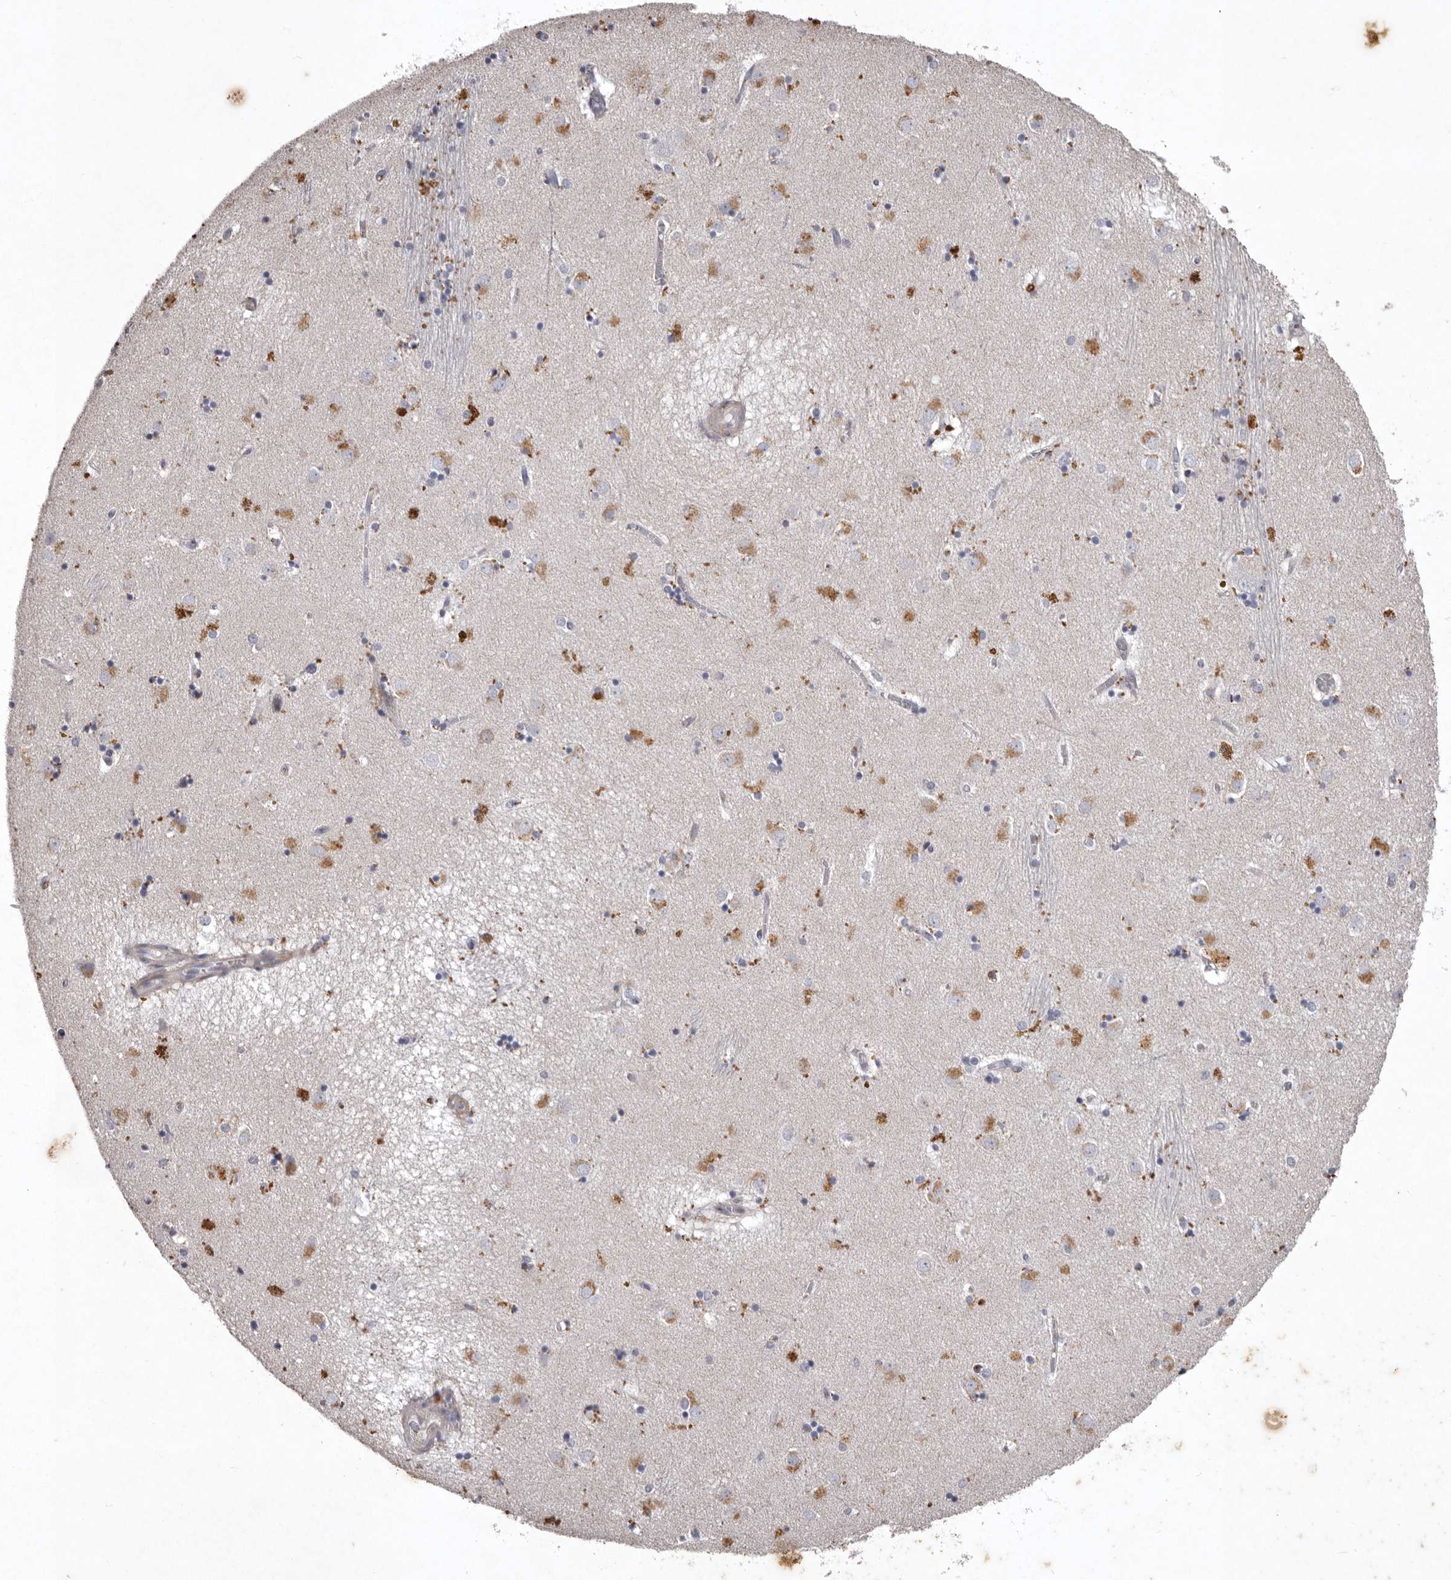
{"staining": {"intensity": "moderate", "quantity": "<25%", "location": "cytoplasmic/membranous"}, "tissue": "caudate", "cell_type": "Glial cells", "image_type": "normal", "snomed": [{"axis": "morphology", "description": "Normal tissue, NOS"}, {"axis": "topography", "description": "Lateral ventricle wall"}], "caption": "Approximately <25% of glial cells in unremarkable caudate display moderate cytoplasmic/membranous protein positivity as visualized by brown immunohistochemical staining.", "gene": "NKAIN4", "patient": {"sex": "male", "age": 70}}